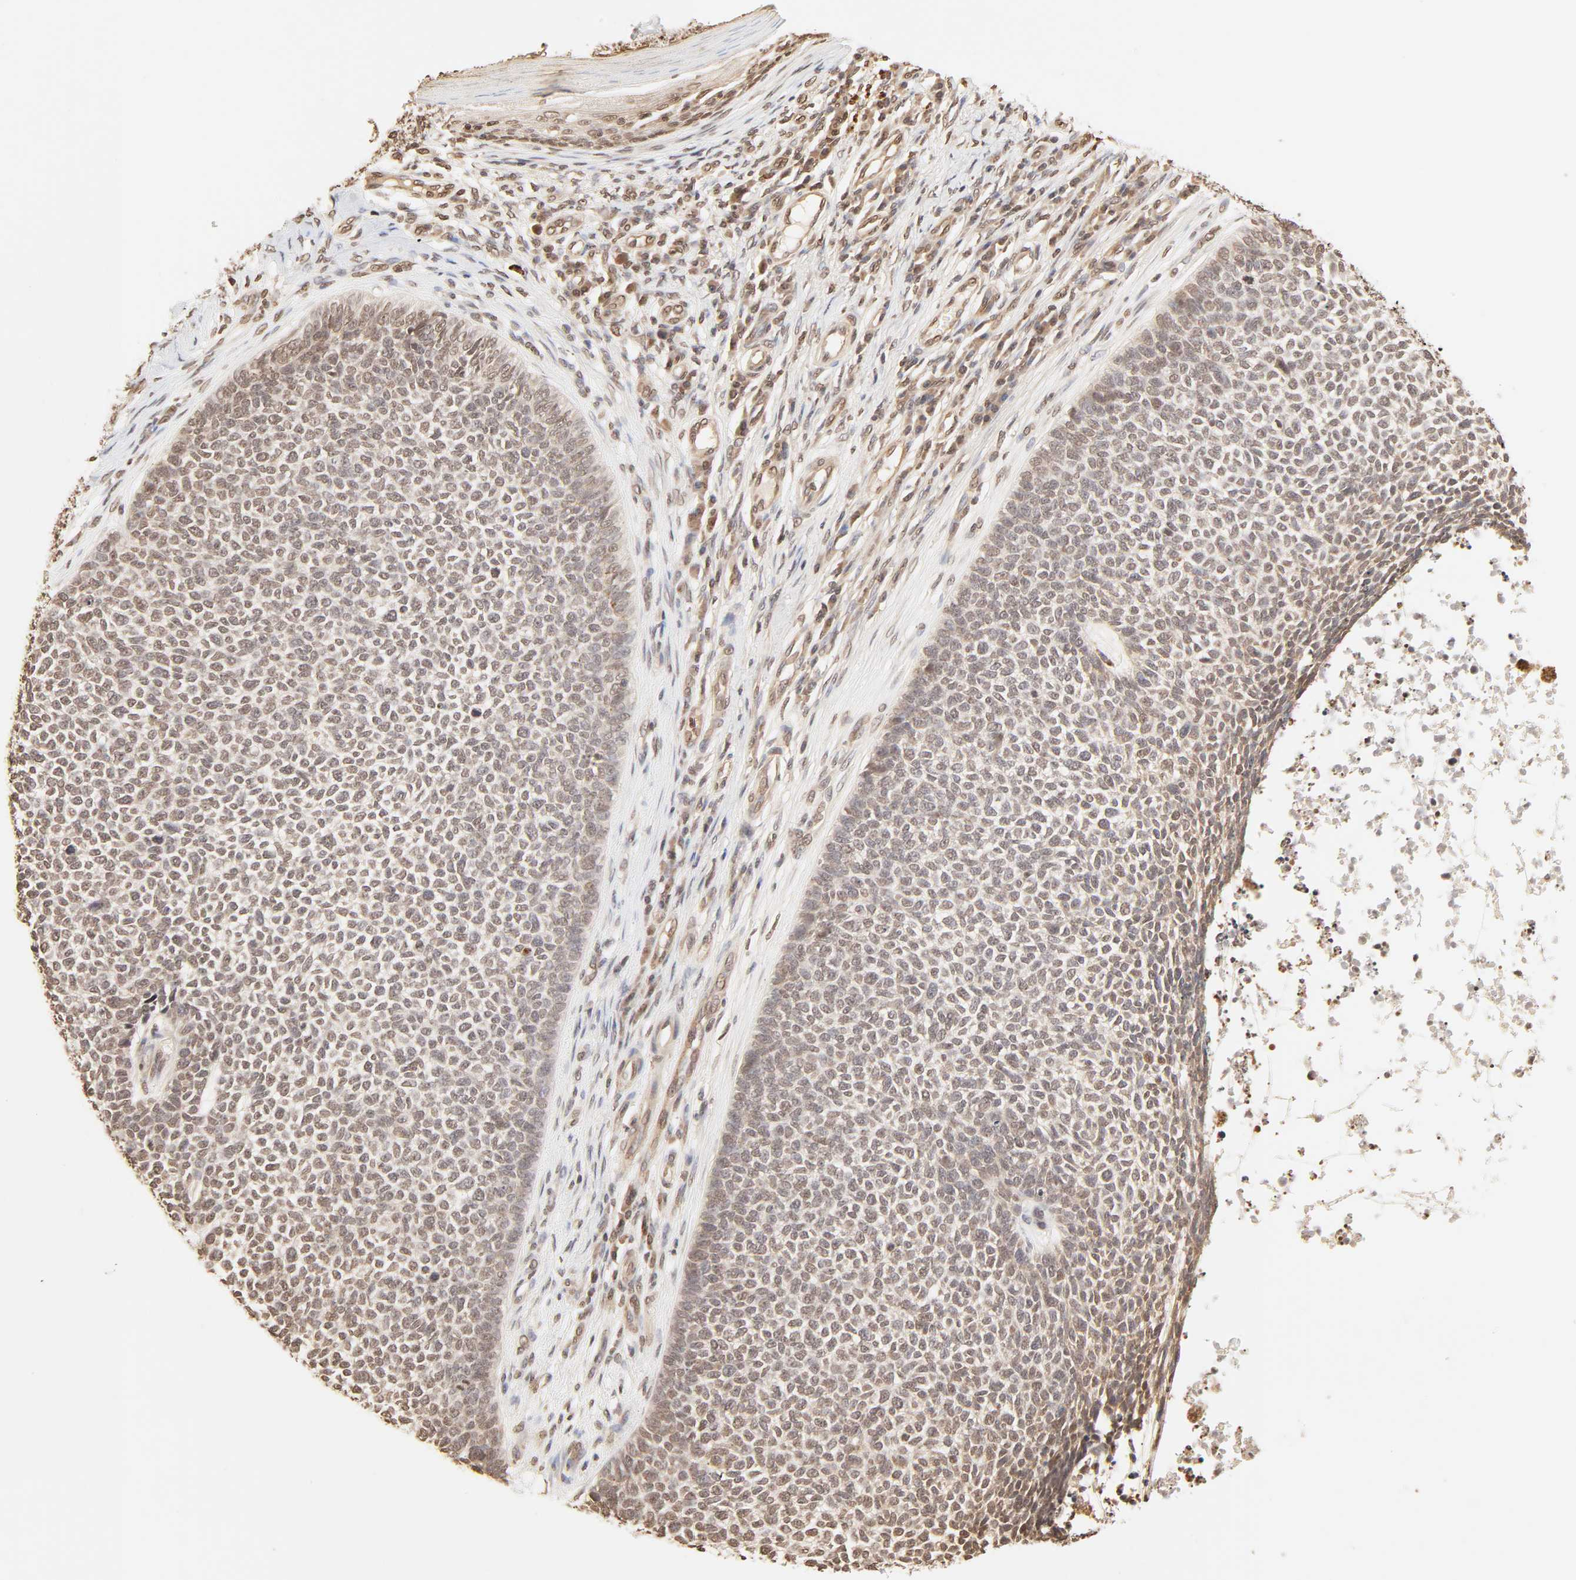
{"staining": {"intensity": "moderate", "quantity": ">75%", "location": "nuclear"}, "tissue": "skin cancer", "cell_type": "Tumor cells", "image_type": "cancer", "snomed": [{"axis": "morphology", "description": "Basal cell carcinoma"}, {"axis": "topography", "description": "Skin"}], "caption": "Immunohistochemistry (DAB (3,3'-diaminobenzidine)) staining of human skin cancer shows moderate nuclear protein positivity in about >75% of tumor cells.", "gene": "TBL1X", "patient": {"sex": "female", "age": 84}}